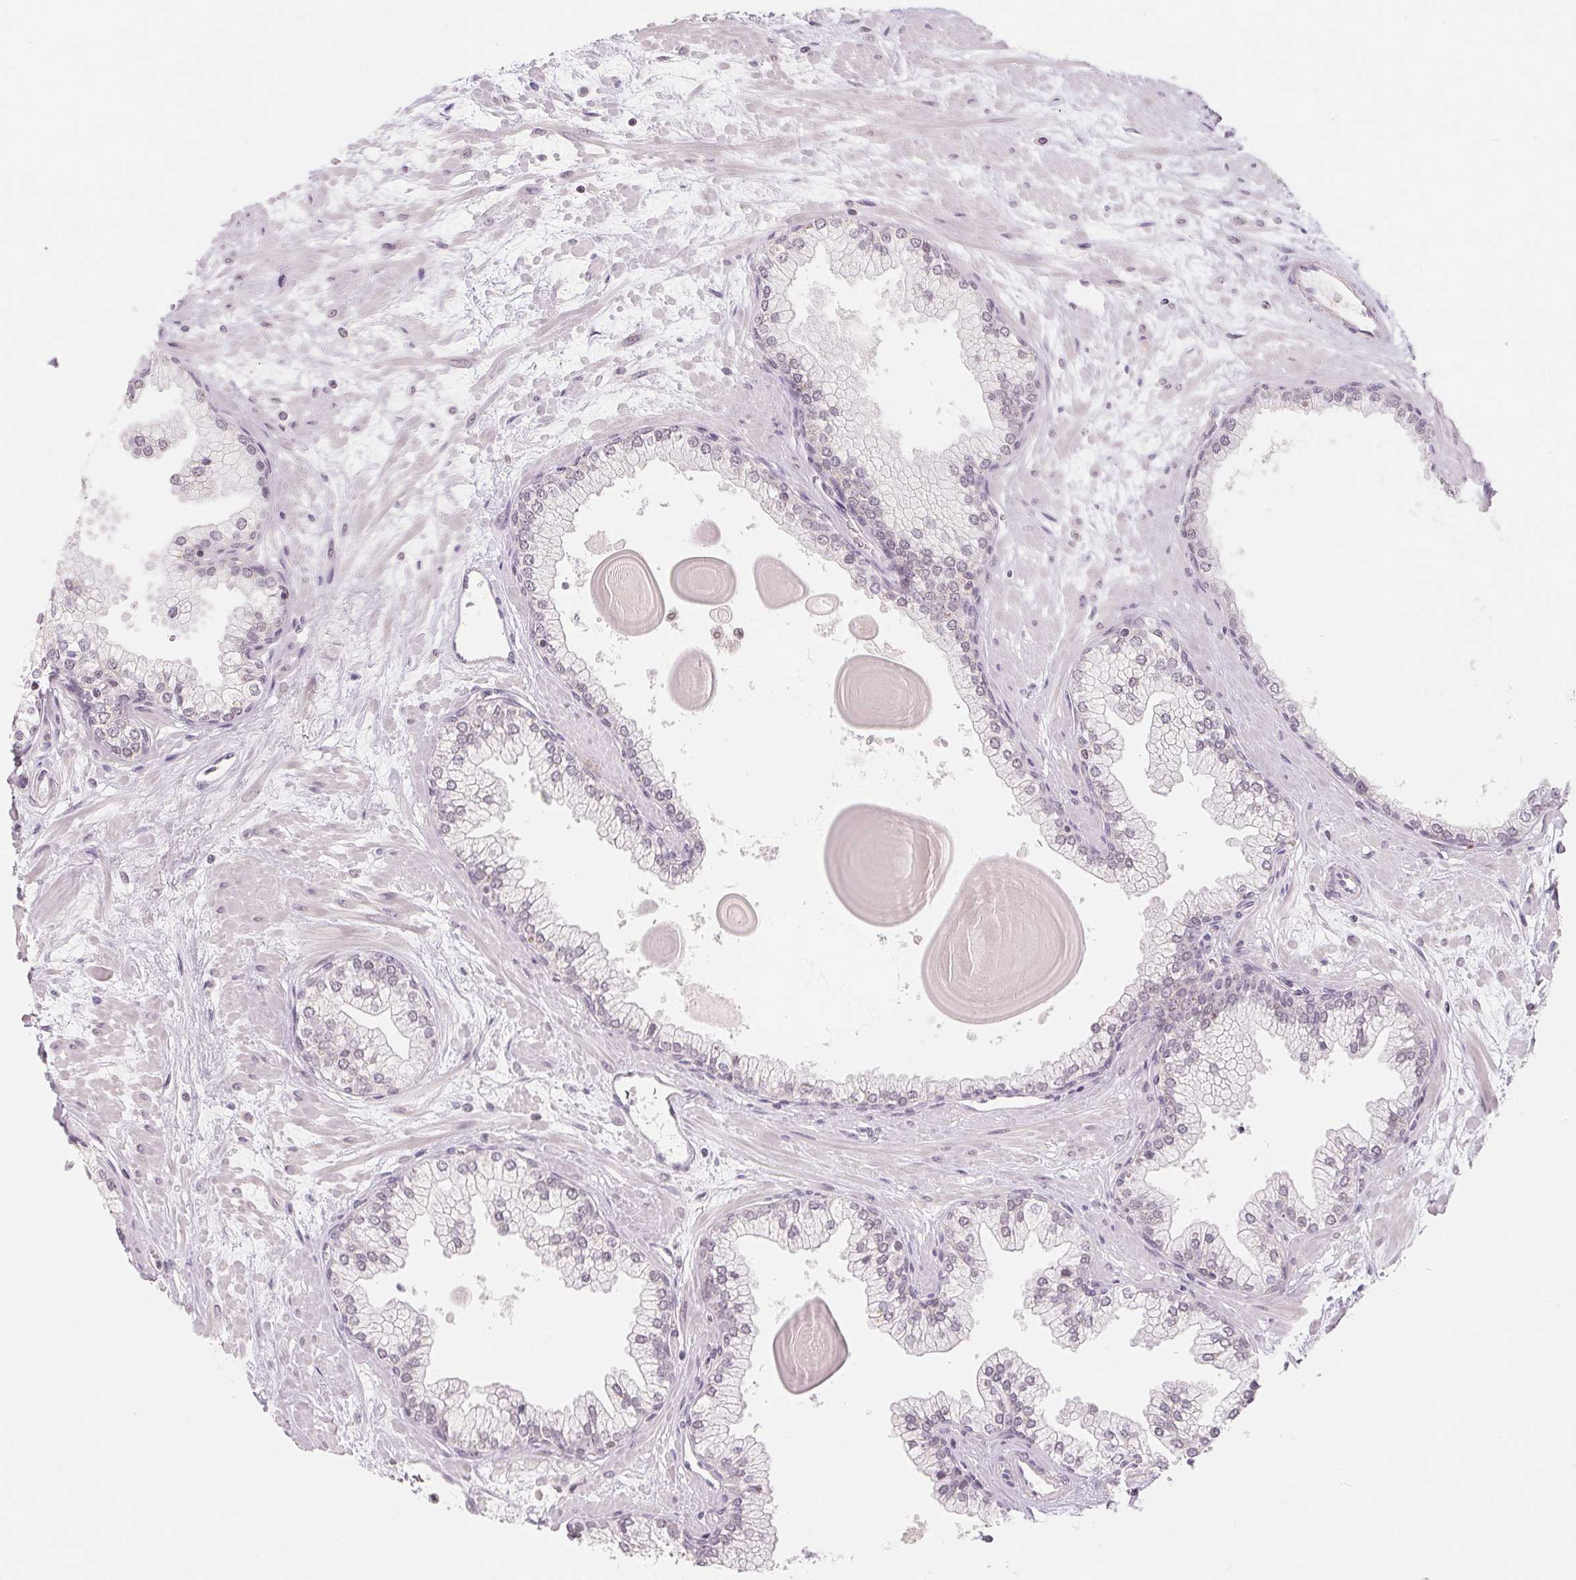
{"staining": {"intensity": "weak", "quantity": "<25%", "location": "cytoplasmic/membranous,nuclear"}, "tissue": "prostate", "cell_type": "Glandular cells", "image_type": "normal", "snomed": [{"axis": "morphology", "description": "Normal tissue, NOS"}, {"axis": "topography", "description": "Prostate"}, {"axis": "topography", "description": "Peripheral nerve tissue"}], "caption": "High power microscopy image of an IHC micrograph of benign prostate, revealing no significant expression in glandular cells.", "gene": "NXF3", "patient": {"sex": "male", "age": 61}}